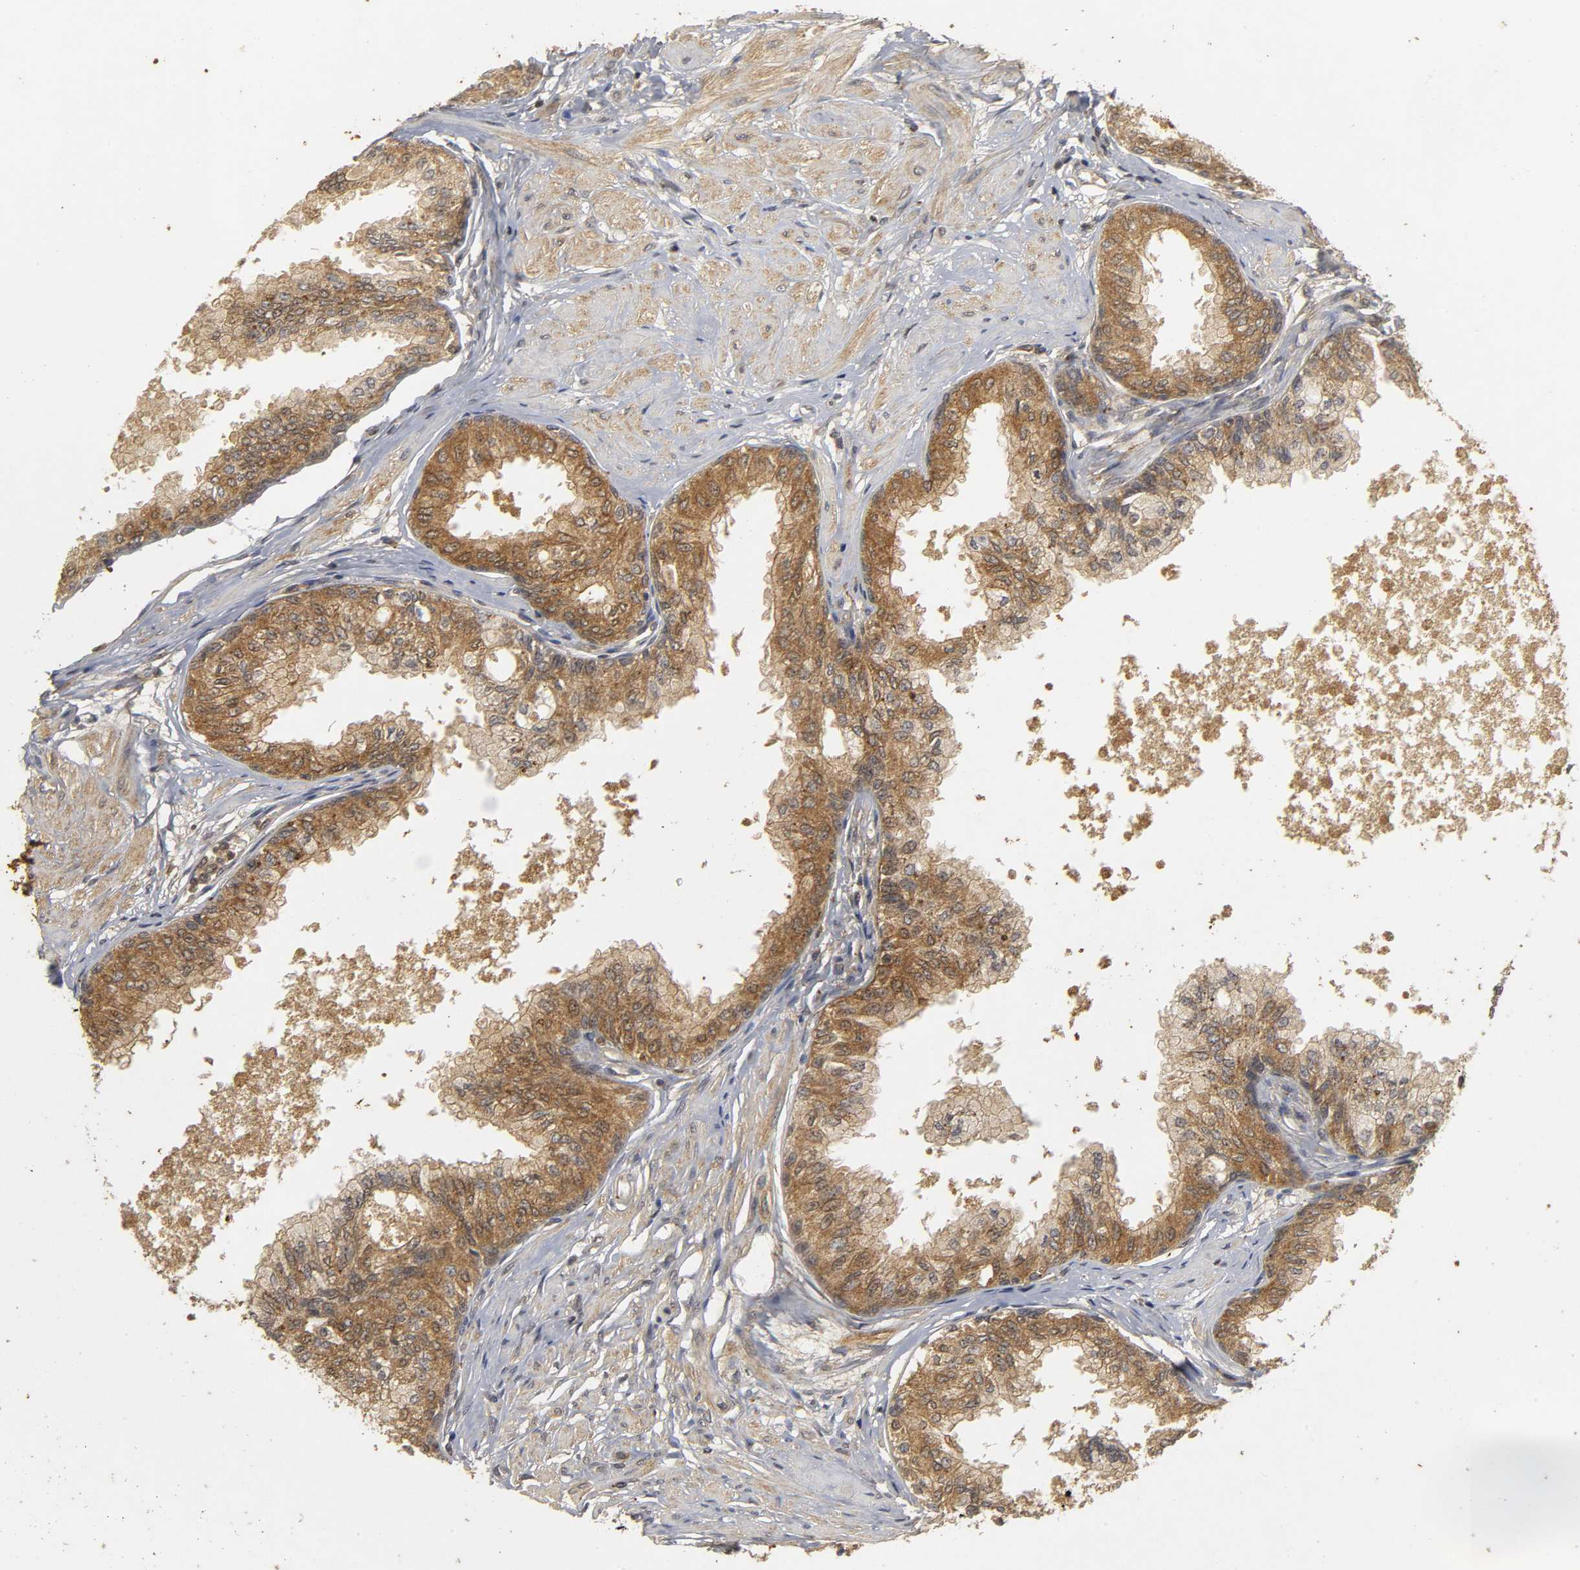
{"staining": {"intensity": "moderate", "quantity": ">75%", "location": "cytoplasmic/membranous"}, "tissue": "prostate", "cell_type": "Glandular cells", "image_type": "normal", "snomed": [{"axis": "morphology", "description": "Normal tissue, NOS"}, {"axis": "topography", "description": "Prostate"}, {"axis": "topography", "description": "Seminal veicle"}], "caption": "Approximately >75% of glandular cells in normal prostate show moderate cytoplasmic/membranous protein positivity as visualized by brown immunohistochemical staining.", "gene": "TRAF6", "patient": {"sex": "male", "age": 60}}